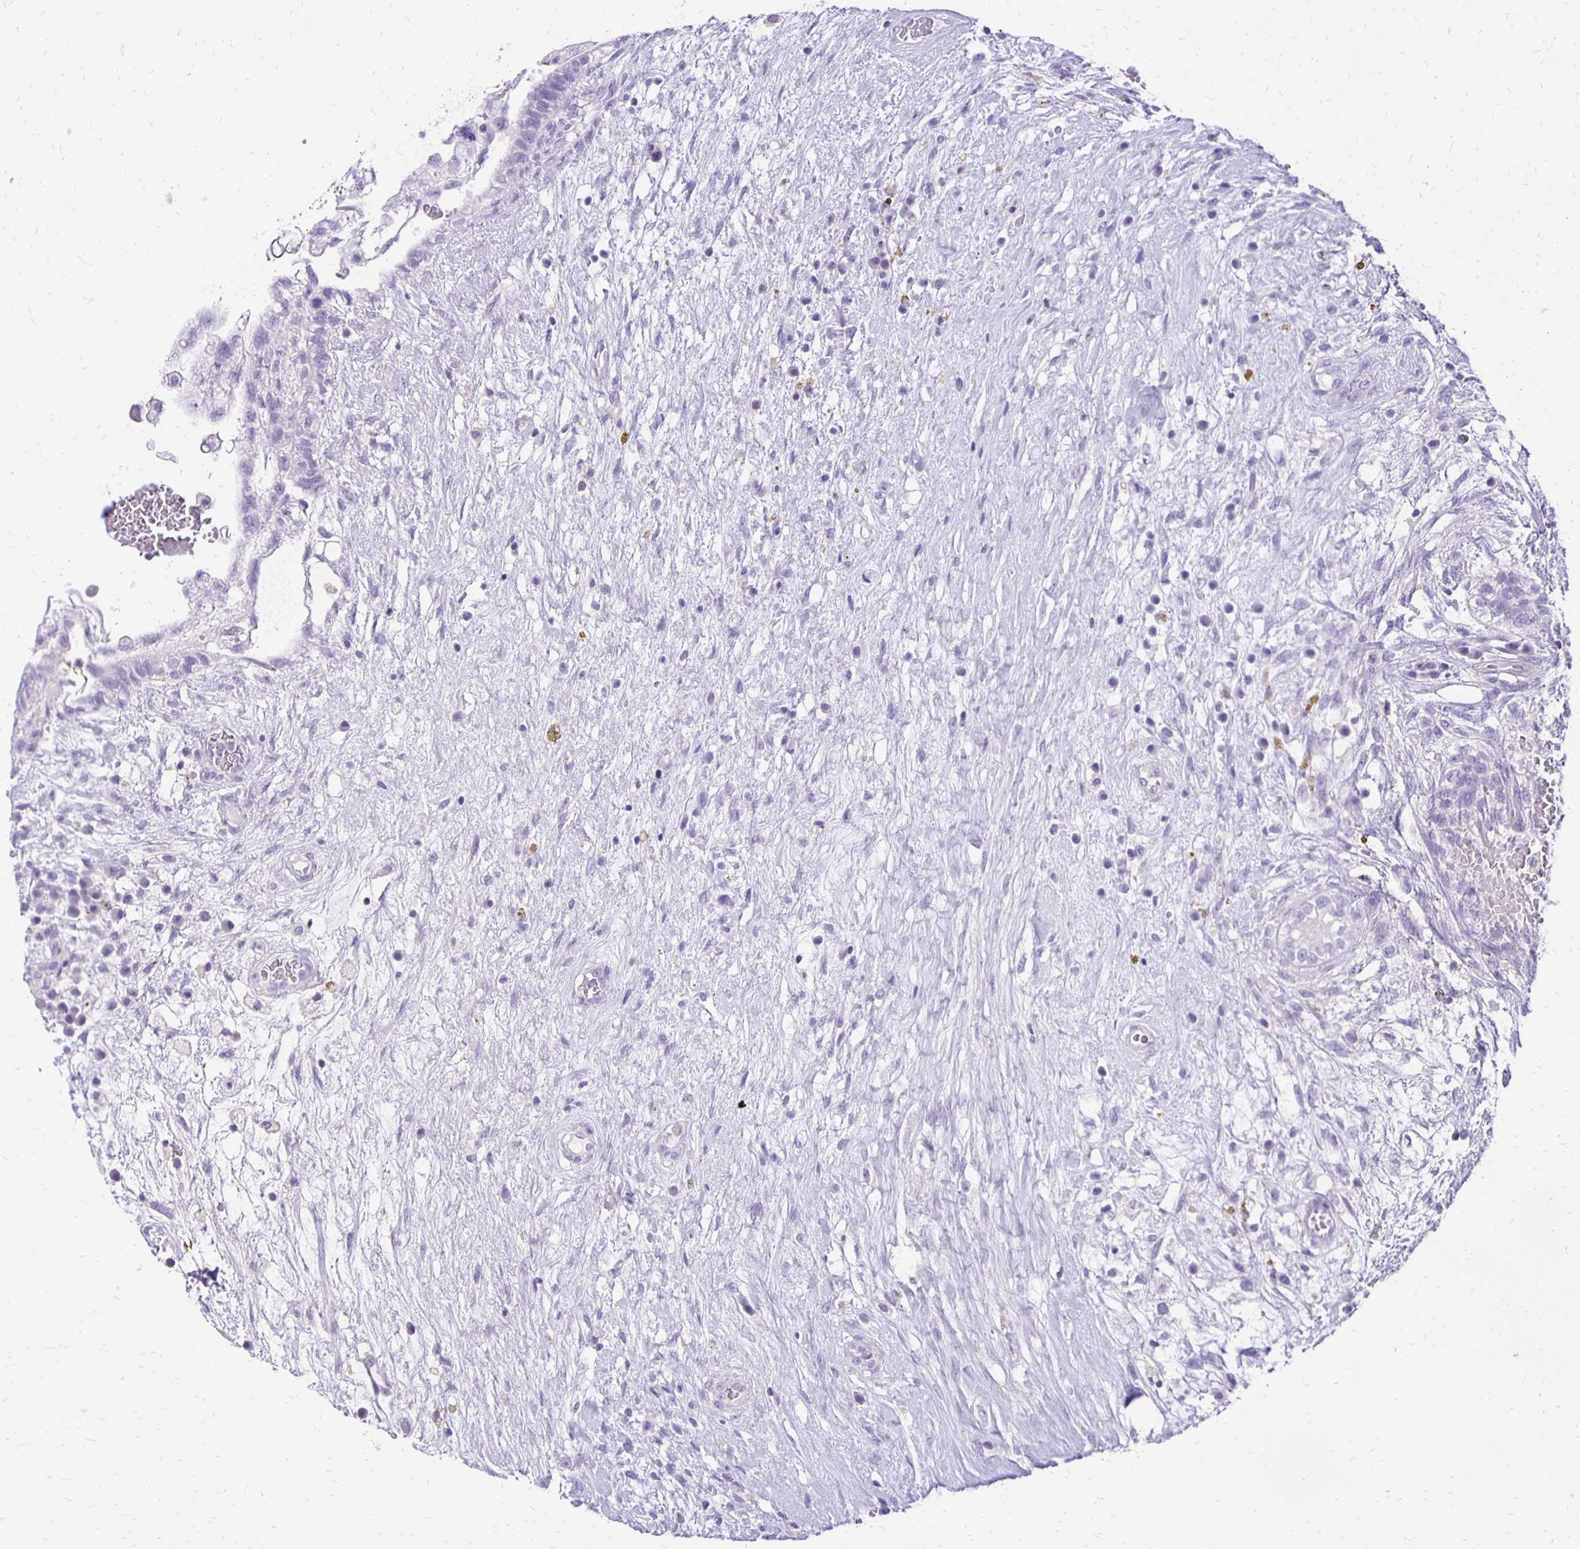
{"staining": {"intensity": "negative", "quantity": "none", "location": "none"}, "tissue": "testis cancer", "cell_type": "Tumor cells", "image_type": "cancer", "snomed": [{"axis": "morphology", "description": "Normal tissue, NOS"}, {"axis": "morphology", "description": "Carcinoma, Embryonal, NOS"}, {"axis": "topography", "description": "Testis"}], "caption": "A high-resolution micrograph shows IHC staining of testis cancer, which exhibits no significant staining in tumor cells. Nuclei are stained in blue.", "gene": "ANKRD45", "patient": {"sex": "male", "age": 32}}